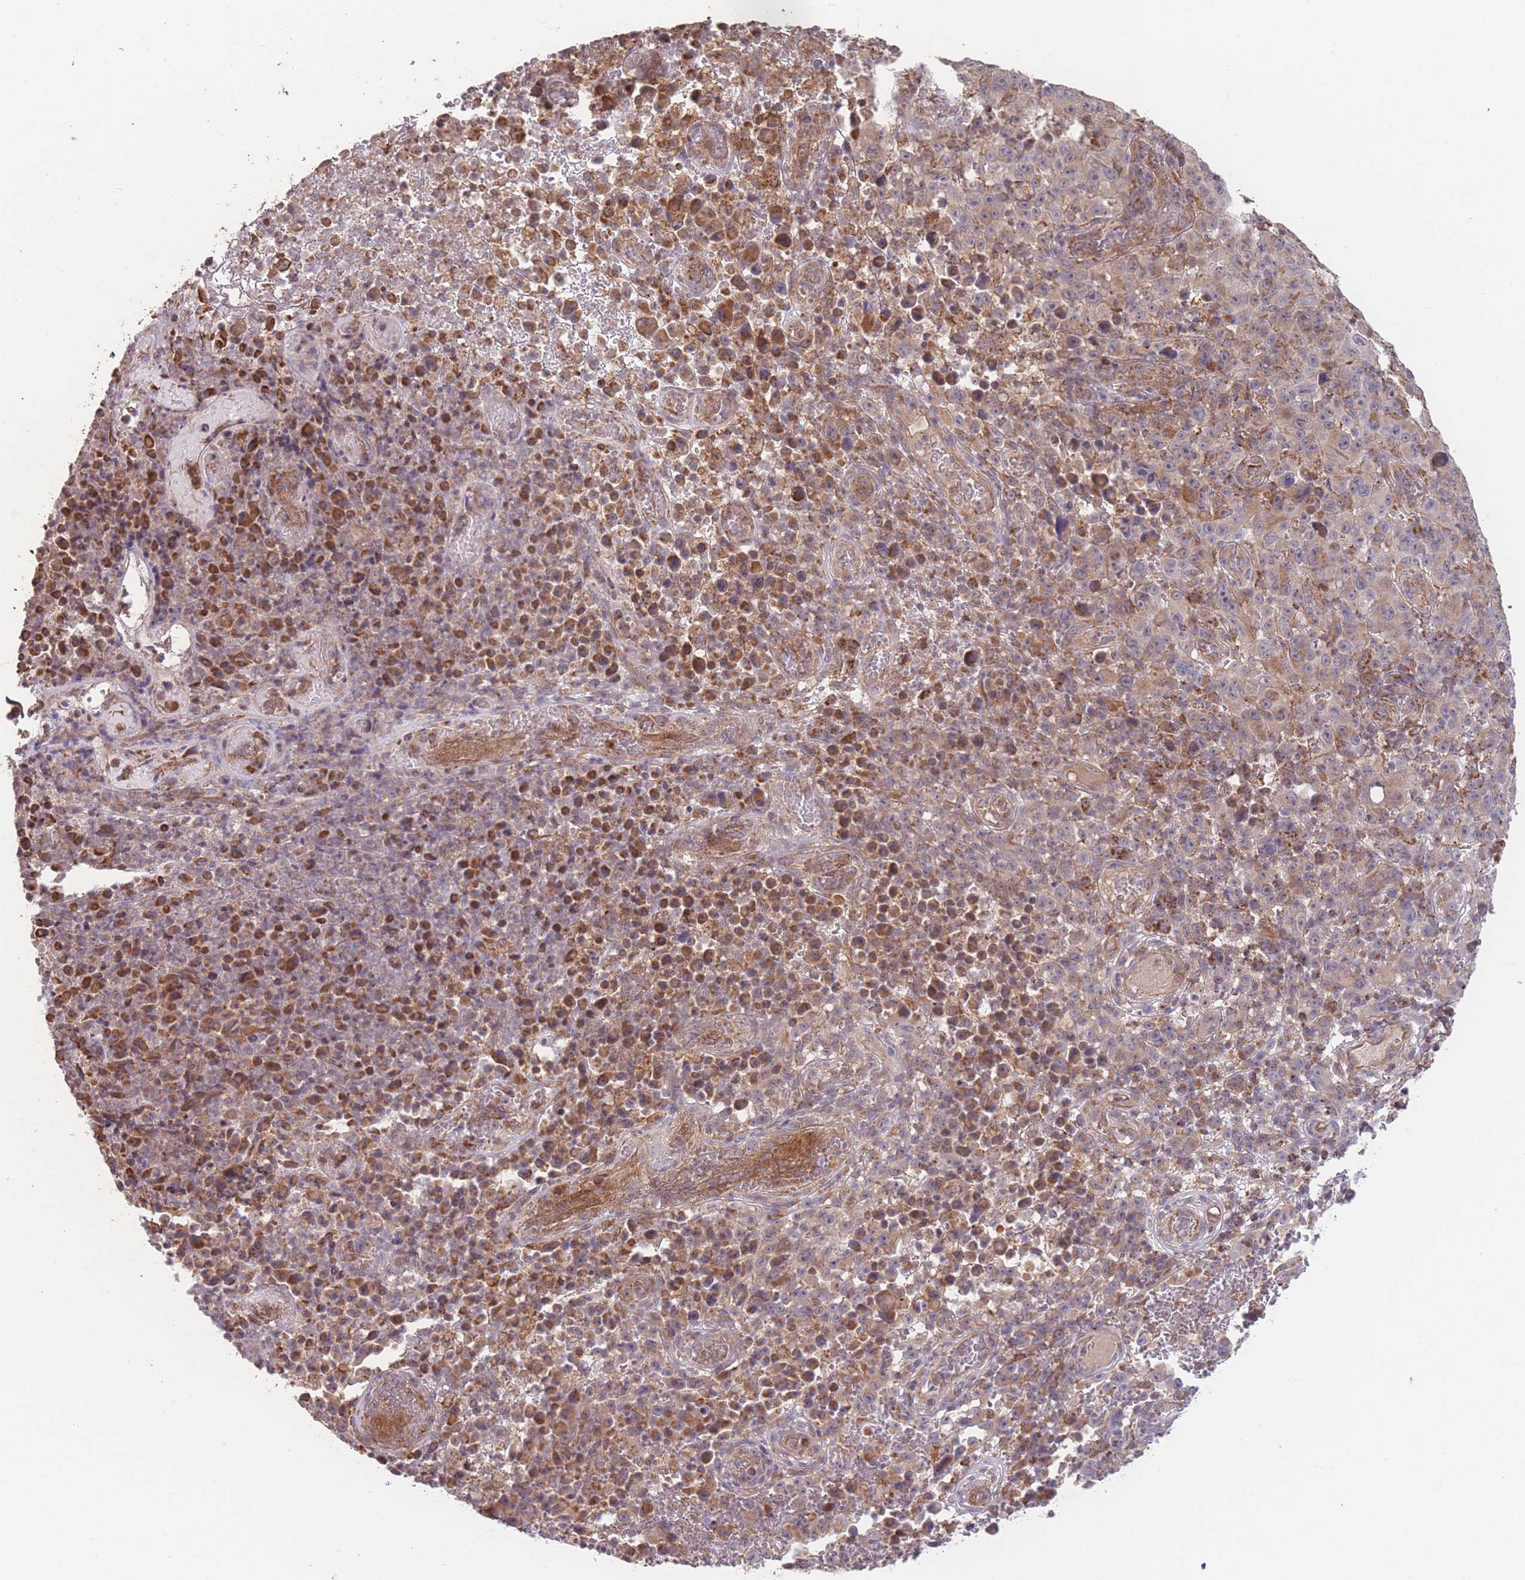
{"staining": {"intensity": "weak", "quantity": "25%-75%", "location": "cytoplasmic/membranous"}, "tissue": "melanoma", "cell_type": "Tumor cells", "image_type": "cancer", "snomed": [{"axis": "morphology", "description": "Malignant melanoma, NOS"}, {"axis": "topography", "description": "Skin"}], "caption": "A photomicrograph of malignant melanoma stained for a protein reveals weak cytoplasmic/membranous brown staining in tumor cells.", "gene": "PXMP4", "patient": {"sex": "female", "age": 82}}